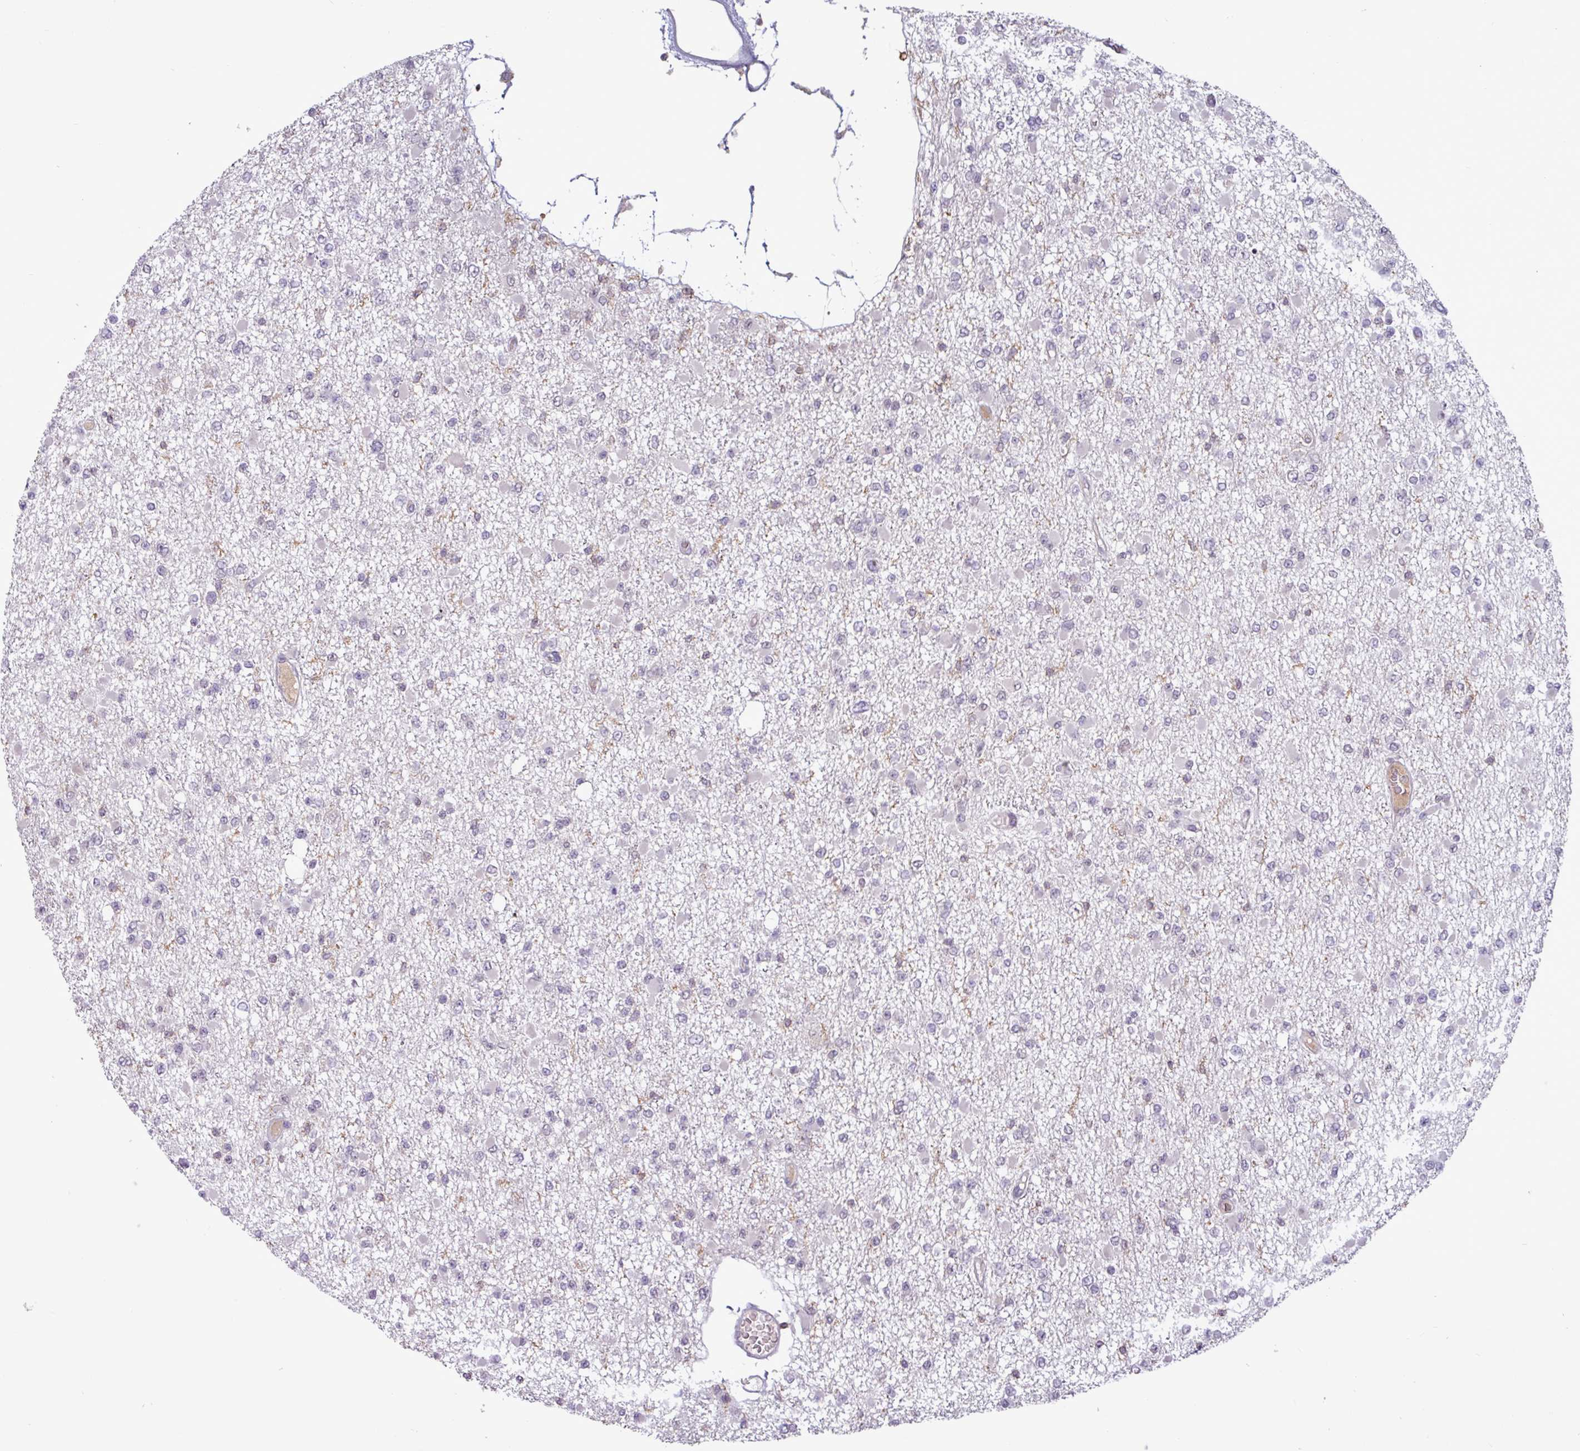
{"staining": {"intensity": "negative", "quantity": "none", "location": "none"}, "tissue": "glioma", "cell_type": "Tumor cells", "image_type": "cancer", "snomed": [{"axis": "morphology", "description": "Glioma, malignant, Low grade"}, {"axis": "topography", "description": "Brain"}], "caption": "Human glioma stained for a protein using immunohistochemistry shows no staining in tumor cells.", "gene": "PRRX1", "patient": {"sex": "female", "age": 22}}